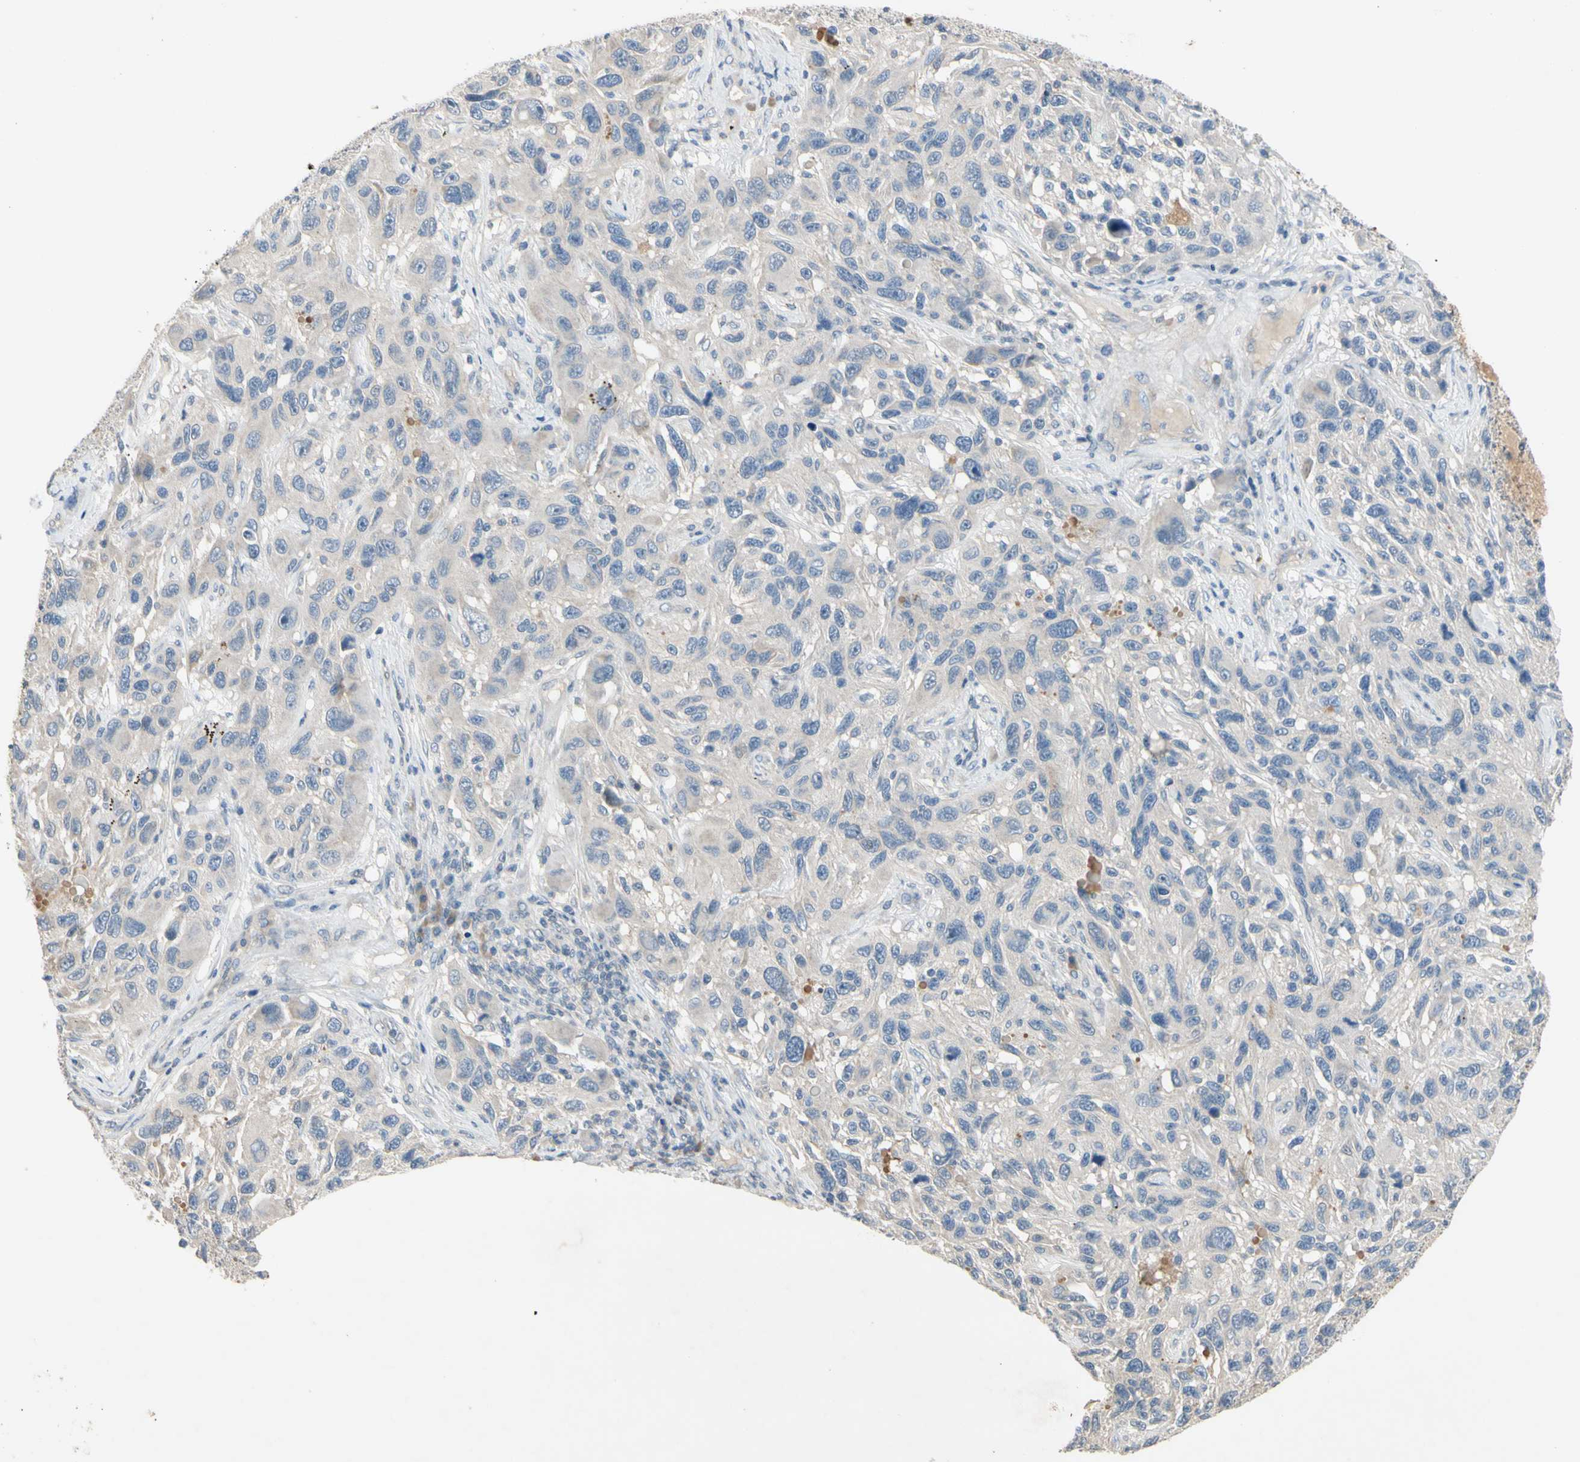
{"staining": {"intensity": "negative", "quantity": "none", "location": "none"}, "tissue": "melanoma", "cell_type": "Tumor cells", "image_type": "cancer", "snomed": [{"axis": "morphology", "description": "Malignant melanoma, NOS"}, {"axis": "topography", "description": "Skin"}], "caption": "High power microscopy image of an immunohistochemistry (IHC) photomicrograph of malignant melanoma, revealing no significant expression in tumor cells.", "gene": "PRSS21", "patient": {"sex": "male", "age": 53}}